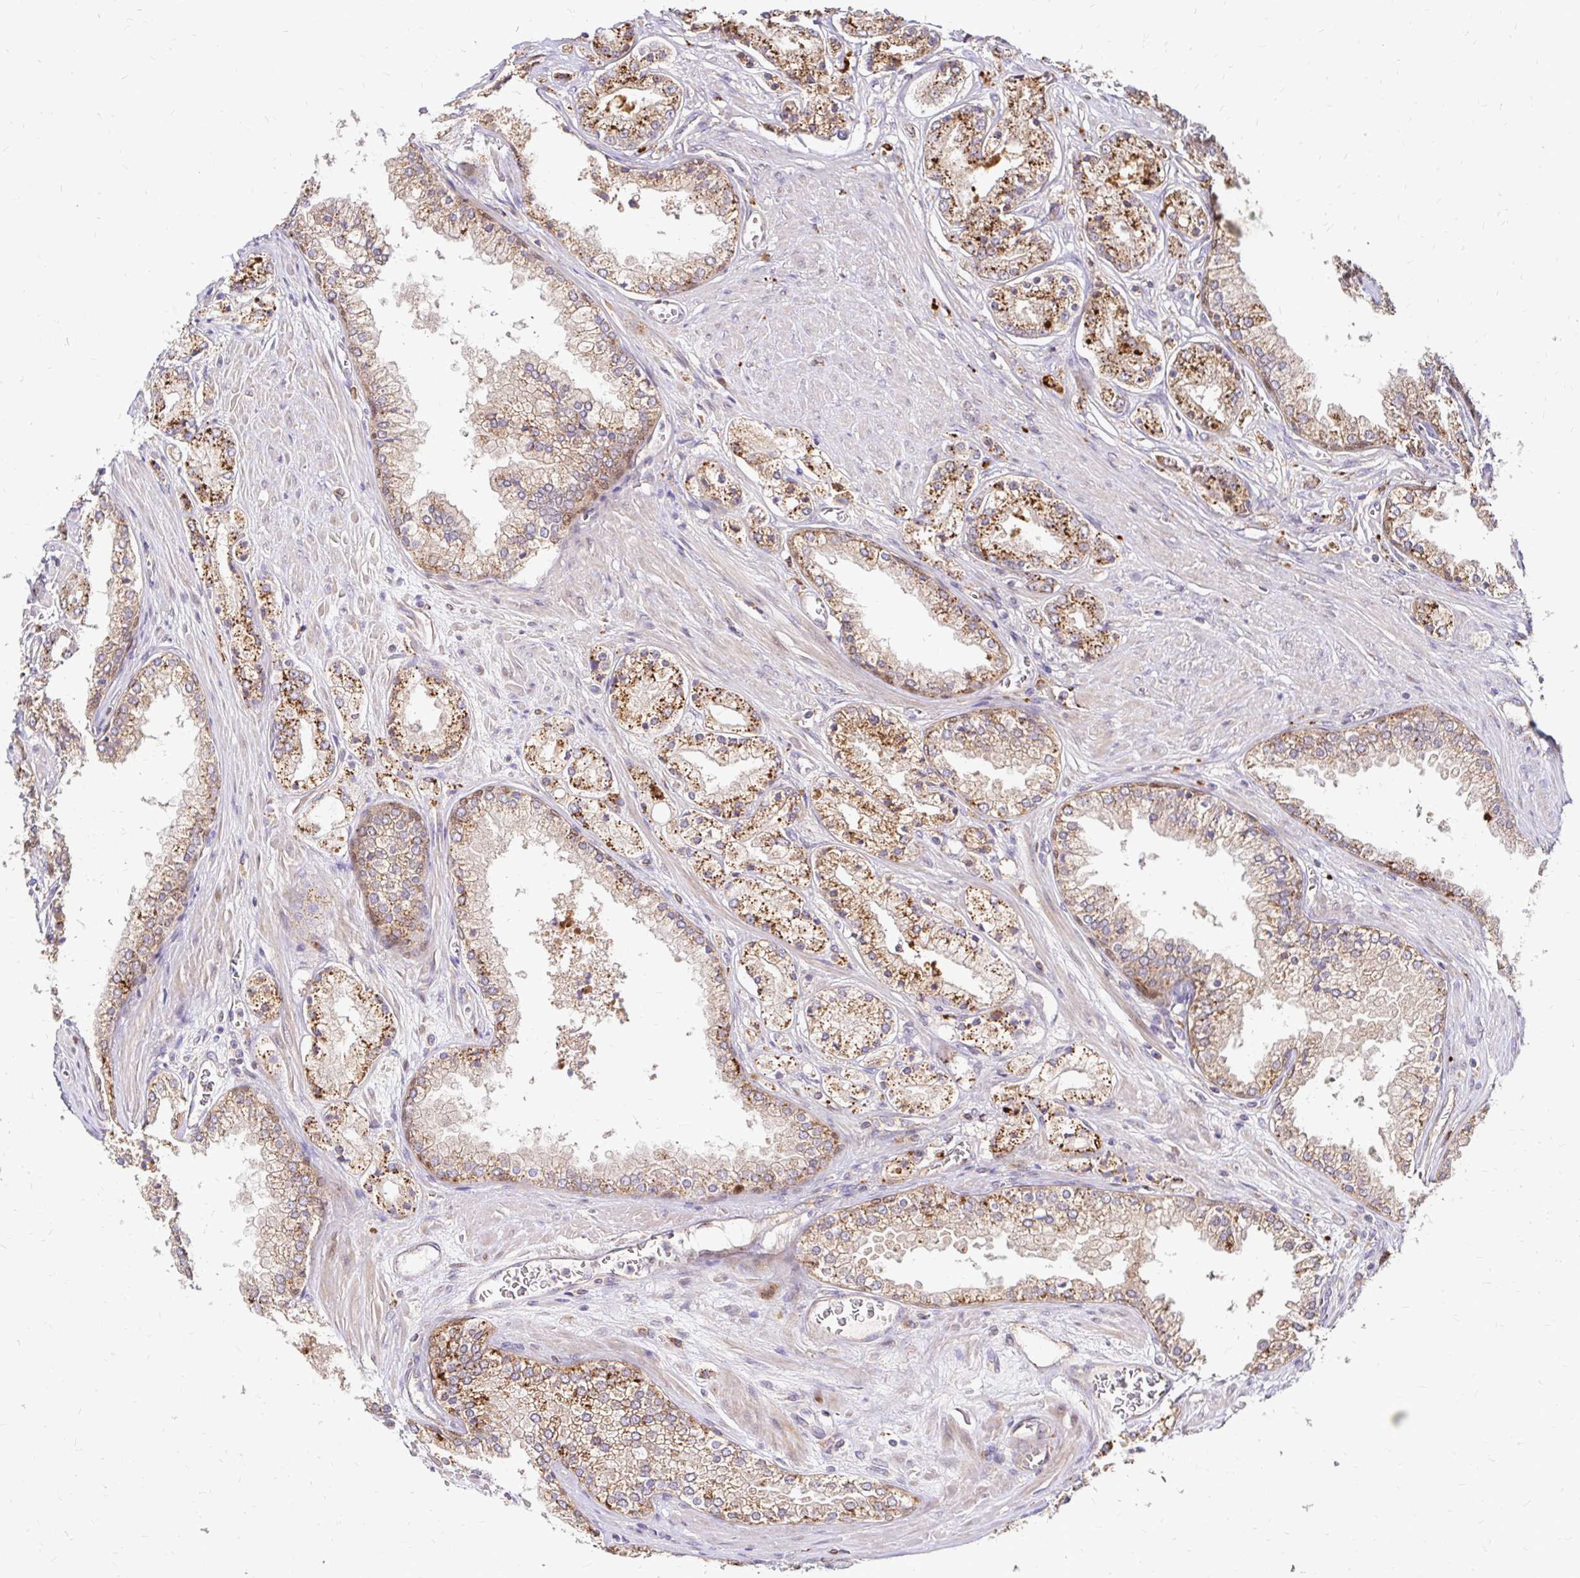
{"staining": {"intensity": "moderate", "quantity": ">75%", "location": "cytoplasmic/membranous"}, "tissue": "prostate cancer", "cell_type": "Tumor cells", "image_type": "cancer", "snomed": [{"axis": "morphology", "description": "Adenocarcinoma, High grade"}, {"axis": "topography", "description": "Prostate"}], "caption": "DAB immunohistochemical staining of high-grade adenocarcinoma (prostate) reveals moderate cytoplasmic/membranous protein expression in approximately >75% of tumor cells.", "gene": "IDUA", "patient": {"sex": "male", "age": 66}}